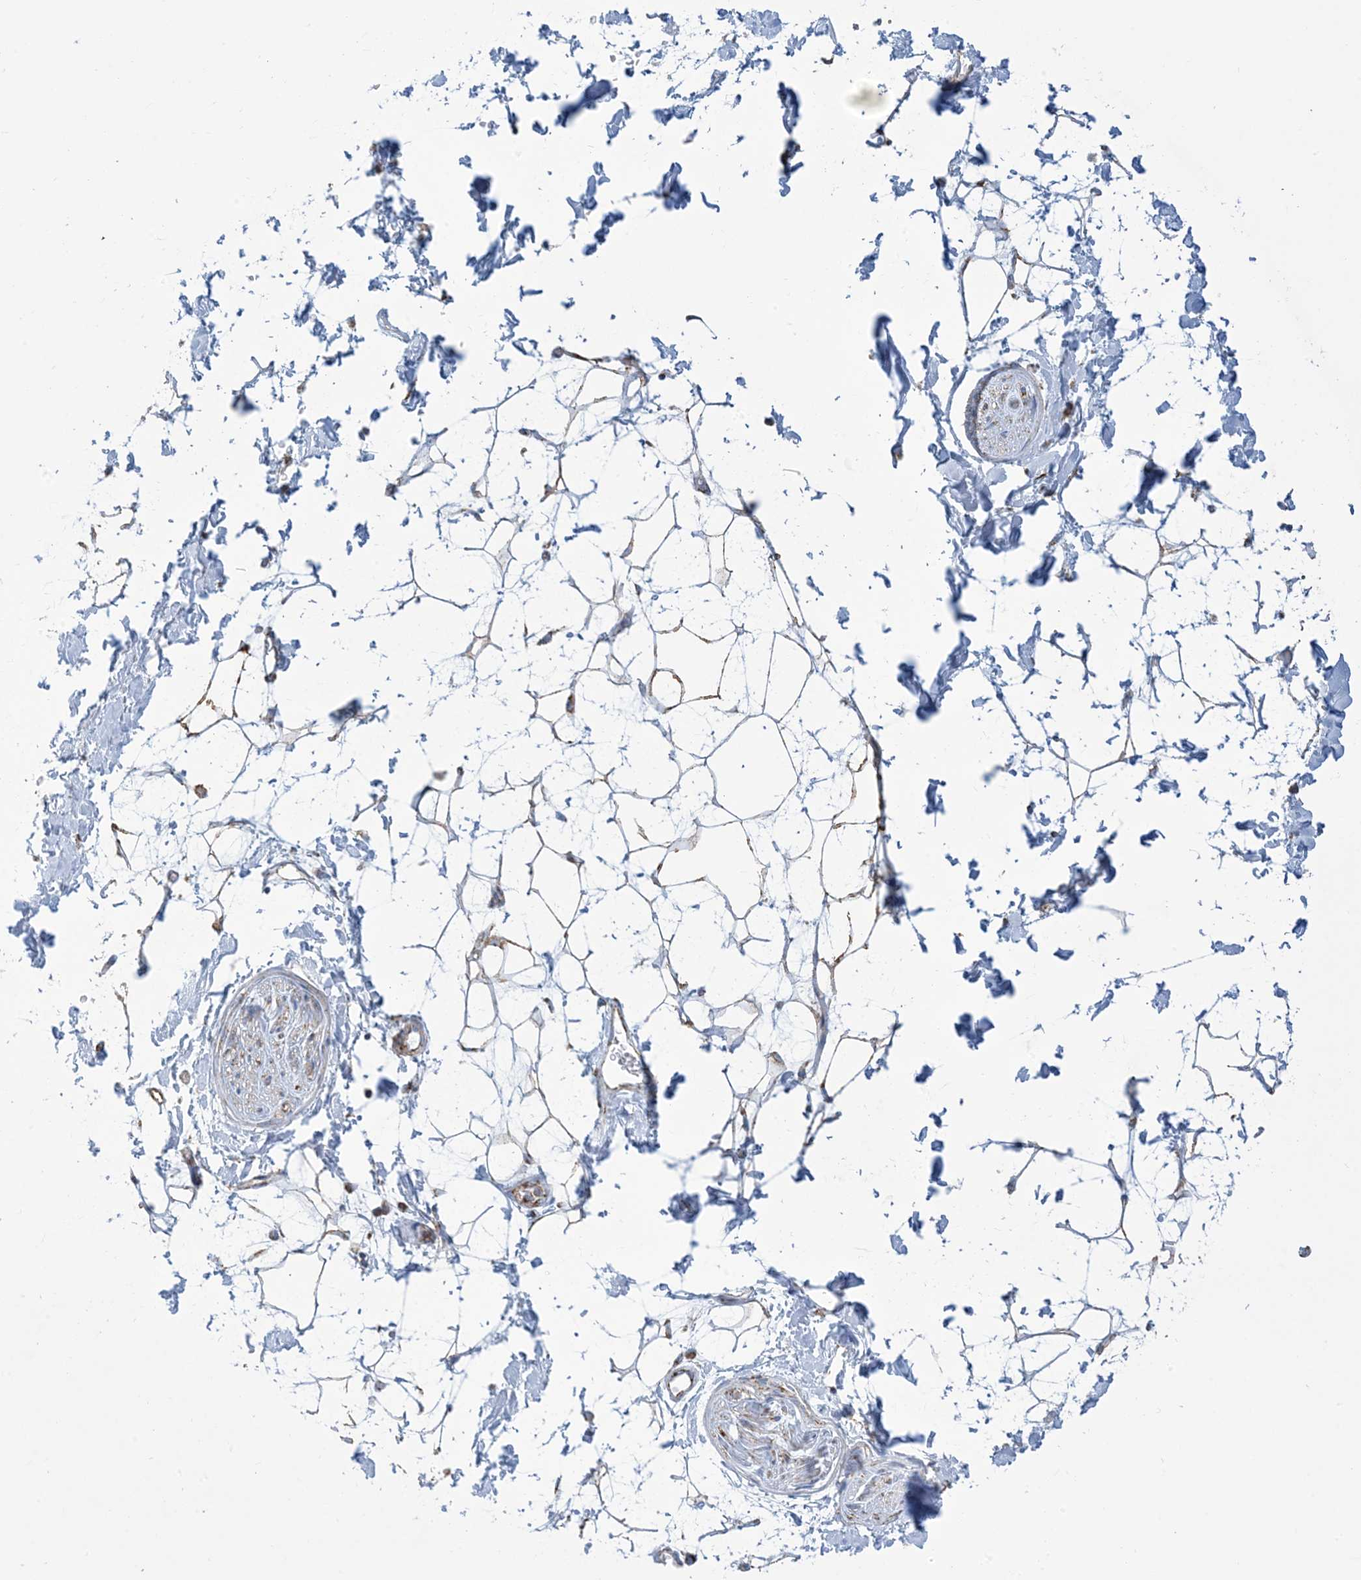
{"staining": {"intensity": "weak", "quantity": "25%-75%", "location": "cytoplasmic/membranous"}, "tissue": "adipose tissue", "cell_type": "Adipocytes", "image_type": "normal", "snomed": [{"axis": "morphology", "description": "Normal tissue, NOS"}, {"axis": "topography", "description": "Soft tissue"}], "caption": "Adipose tissue was stained to show a protein in brown. There is low levels of weak cytoplasmic/membranous positivity in about 25%-75% of adipocytes. The protein is shown in brown color, while the nuclei are stained blue.", "gene": "SAMM50", "patient": {"sex": "male", "age": 72}}